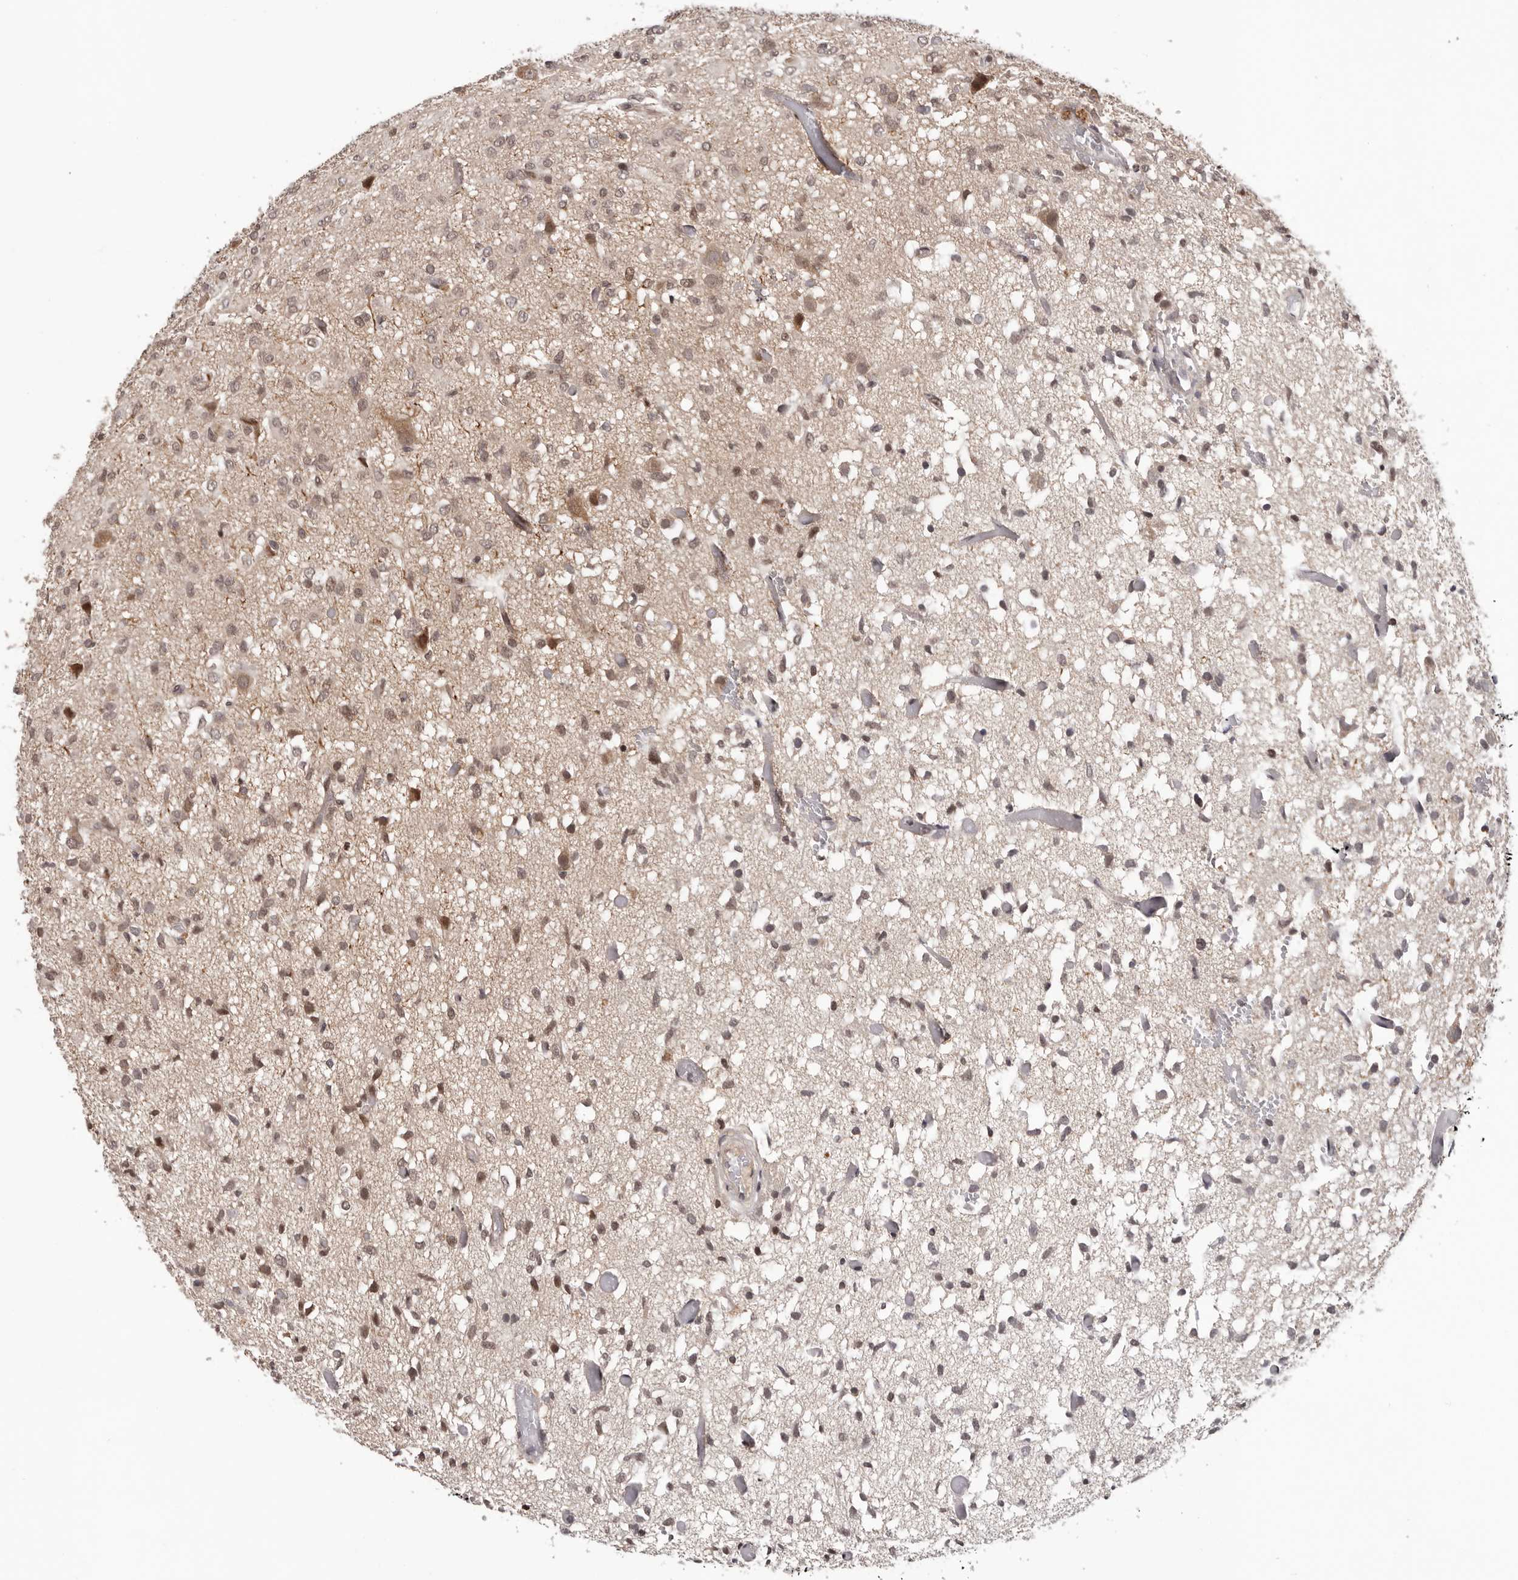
{"staining": {"intensity": "weak", "quantity": "25%-75%", "location": "cytoplasmic/membranous,nuclear"}, "tissue": "glioma", "cell_type": "Tumor cells", "image_type": "cancer", "snomed": [{"axis": "morphology", "description": "Glioma, malignant, High grade"}, {"axis": "topography", "description": "Brain"}], "caption": "Immunohistochemical staining of glioma exhibits low levels of weak cytoplasmic/membranous and nuclear protein positivity in approximately 25%-75% of tumor cells.", "gene": "TBX5", "patient": {"sex": "female", "age": 59}}